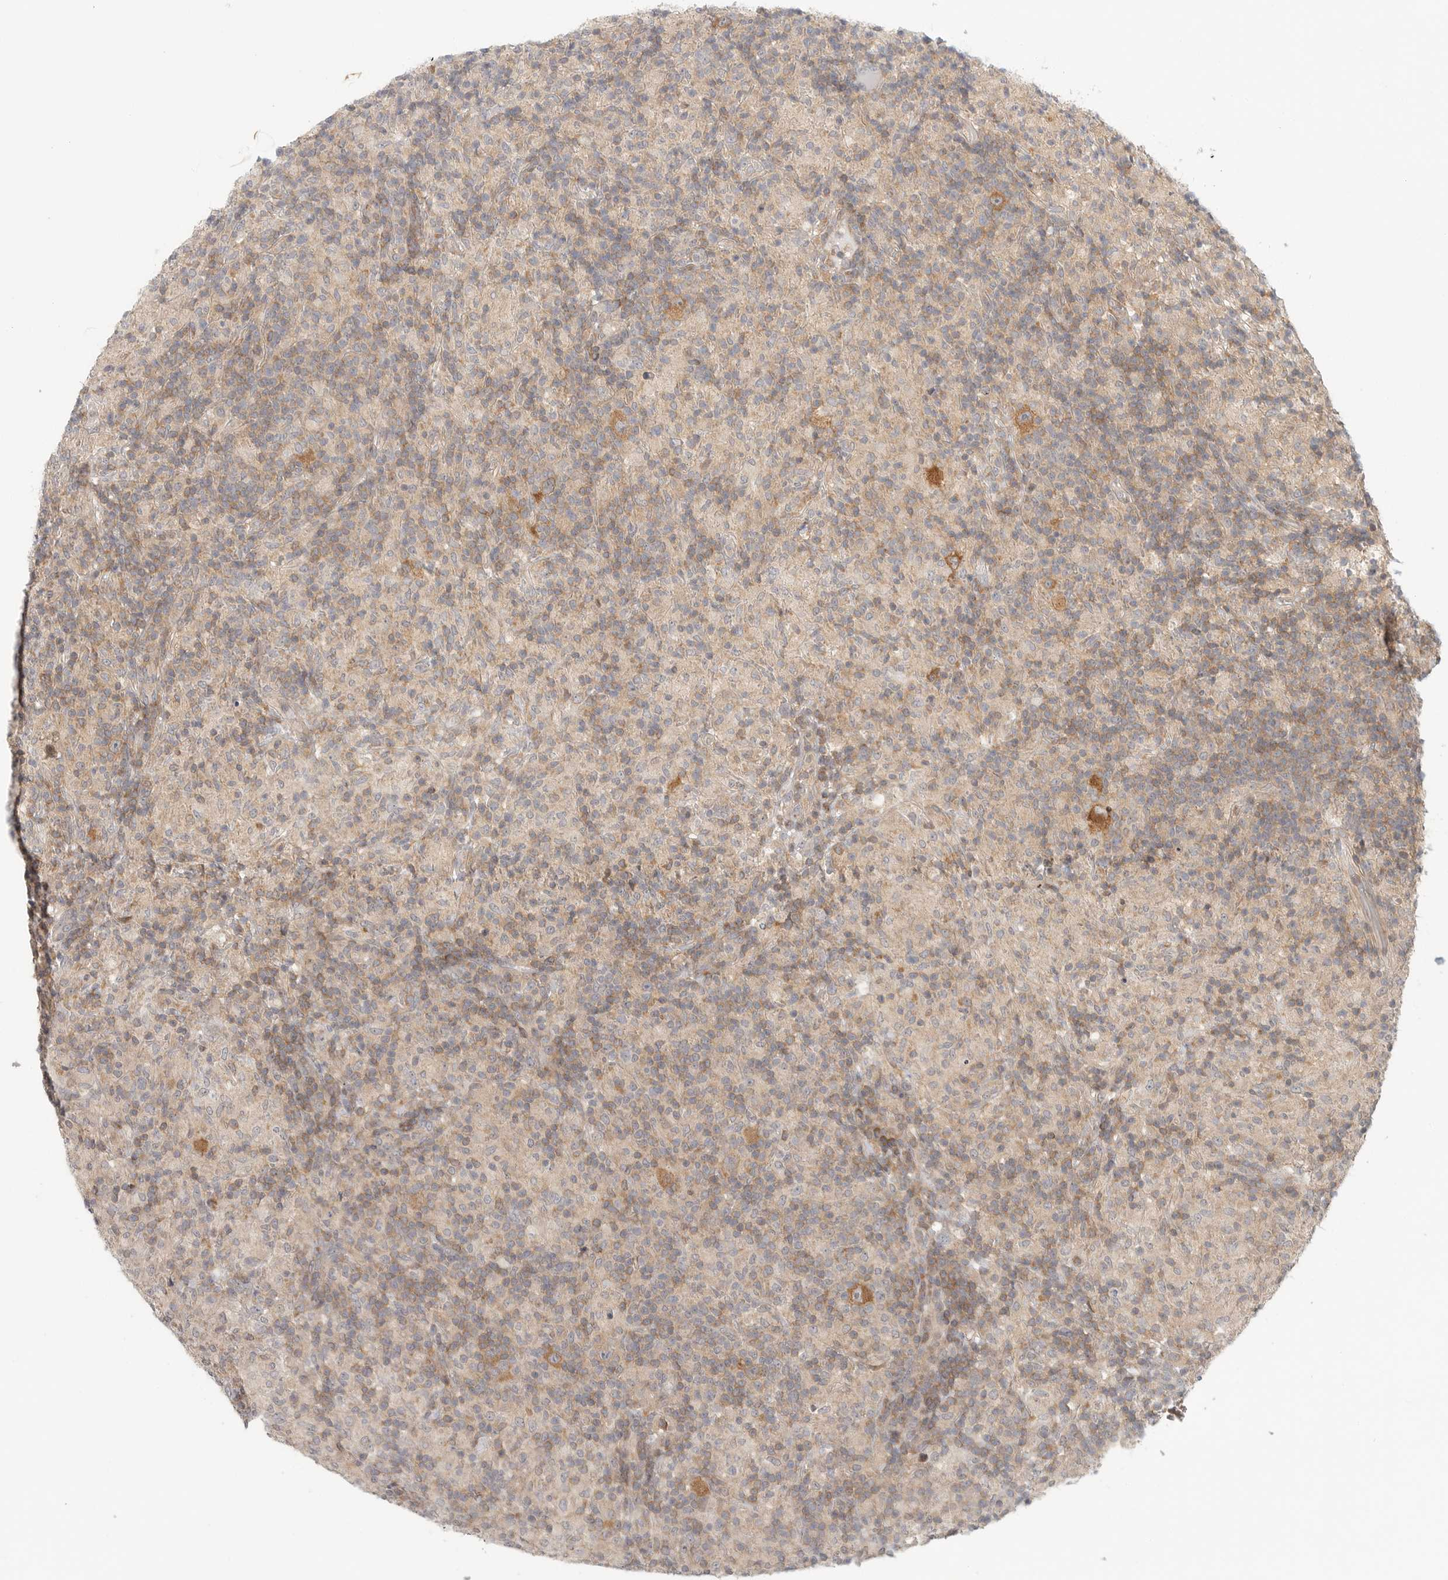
{"staining": {"intensity": "moderate", "quantity": "25%-75%", "location": "cytoplasmic/membranous"}, "tissue": "lymphoma", "cell_type": "Tumor cells", "image_type": "cancer", "snomed": [{"axis": "morphology", "description": "Hodgkin's disease, NOS"}, {"axis": "topography", "description": "Lymph node"}], "caption": "Approximately 25%-75% of tumor cells in lymphoma show moderate cytoplasmic/membranous protein expression as visualized by brown immunohistochemical staining.", "gene": "HDAC6", "patient": {"sex": "male", "age": 70}}